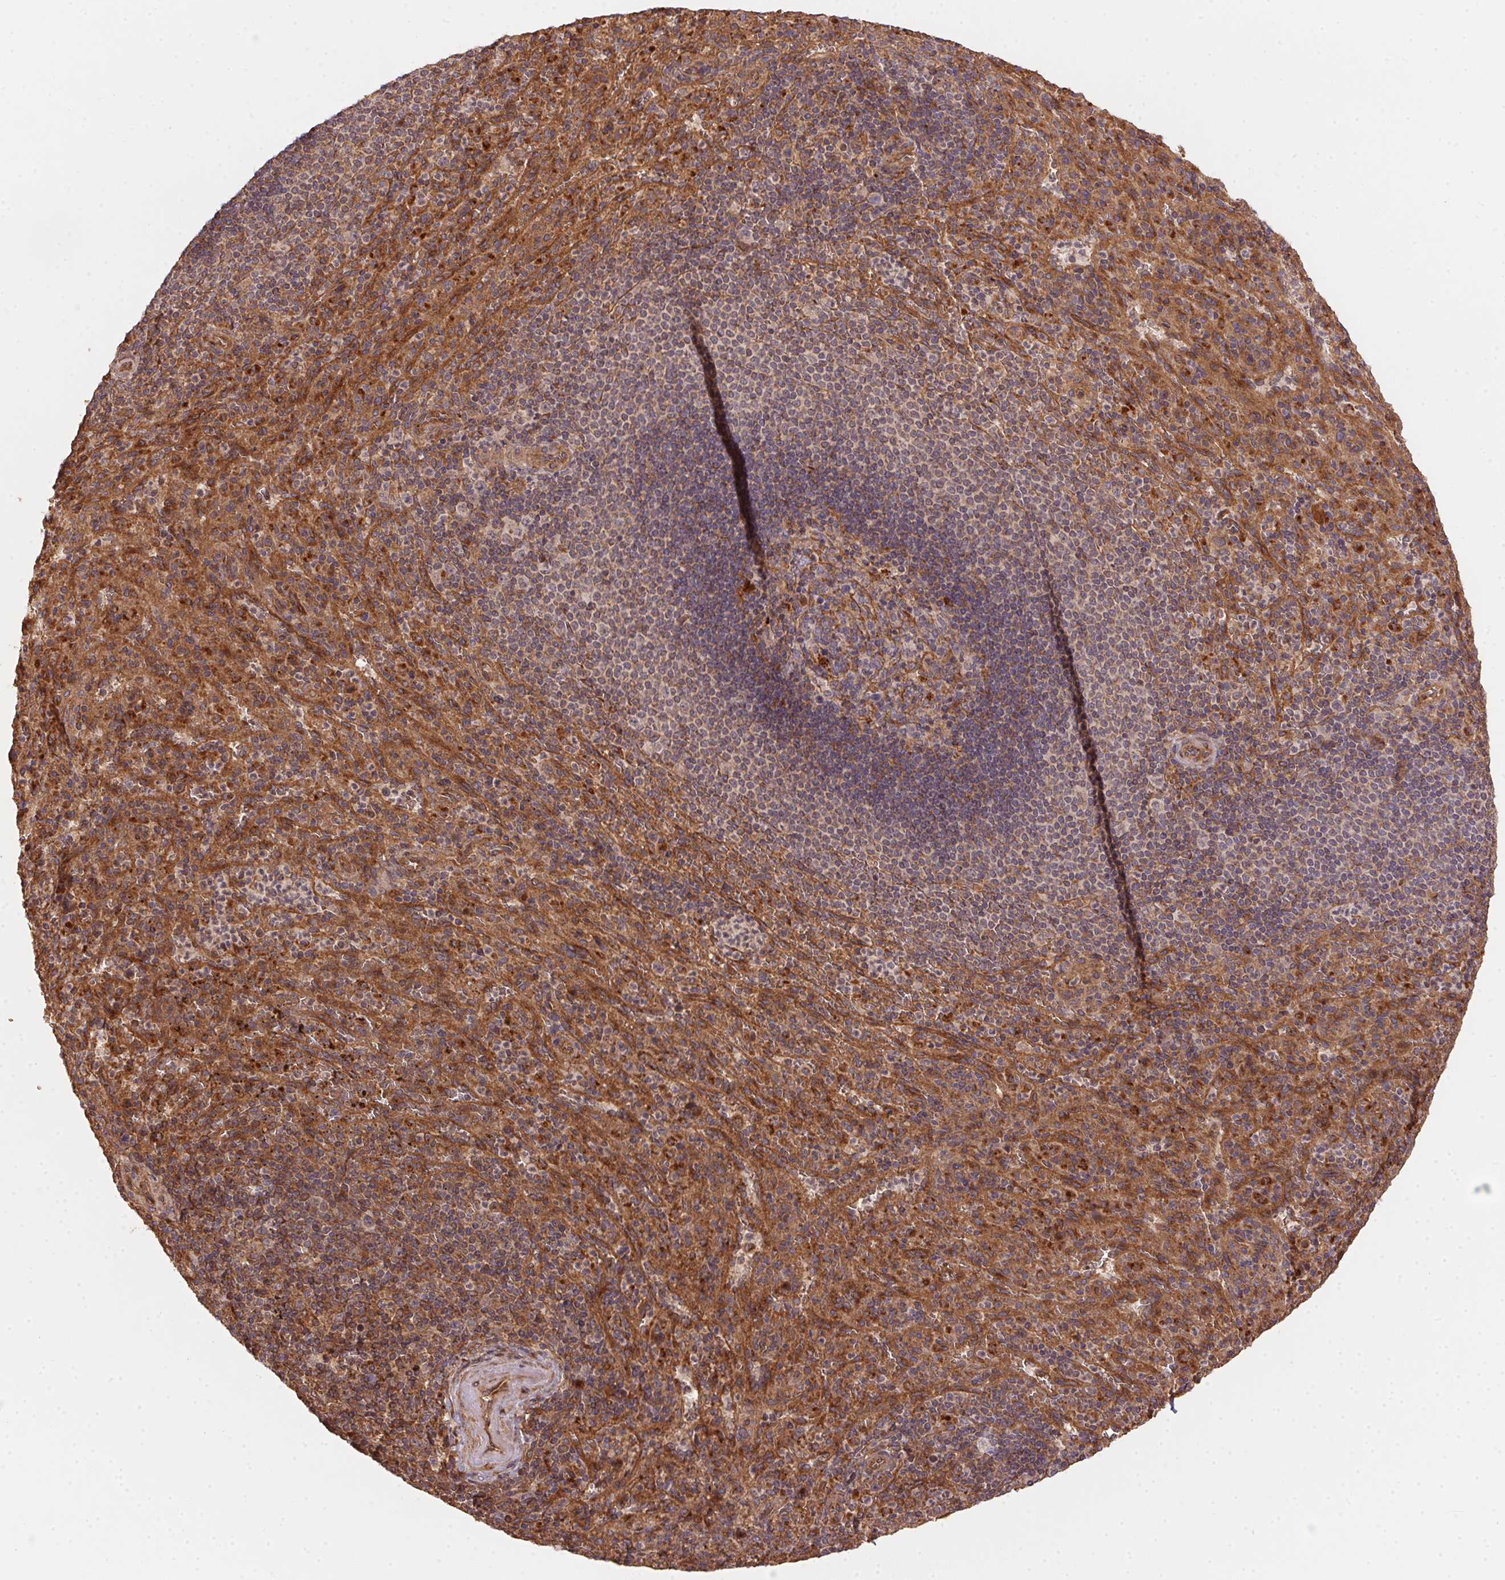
{"staining": {"intensity": "moderate", "quantity": "25%-75%", "location": "cytoplasmic/membranous"}, "tissue": "spleen", "cell_type": "Cells in red pulp", "image_type": "normal", "snomed": [{"axis": "morphology", "description": "Normal tissue, NOS"}, {"axis": "topography", "description": "Spleen"}], "caption": "An image of spleen stained for a protein displays moderate cytoplasmic/membranous brown staining in cells in red pulp. The staining was performed using DAB (3,3'-diaminobenzidine) to visualize the protein expression in brown, while the nuclei were stained in blue with hematoxylin (Magnification: 20x).", "gene": "USE1", "patient": {"sex": "male", "age": 57}}